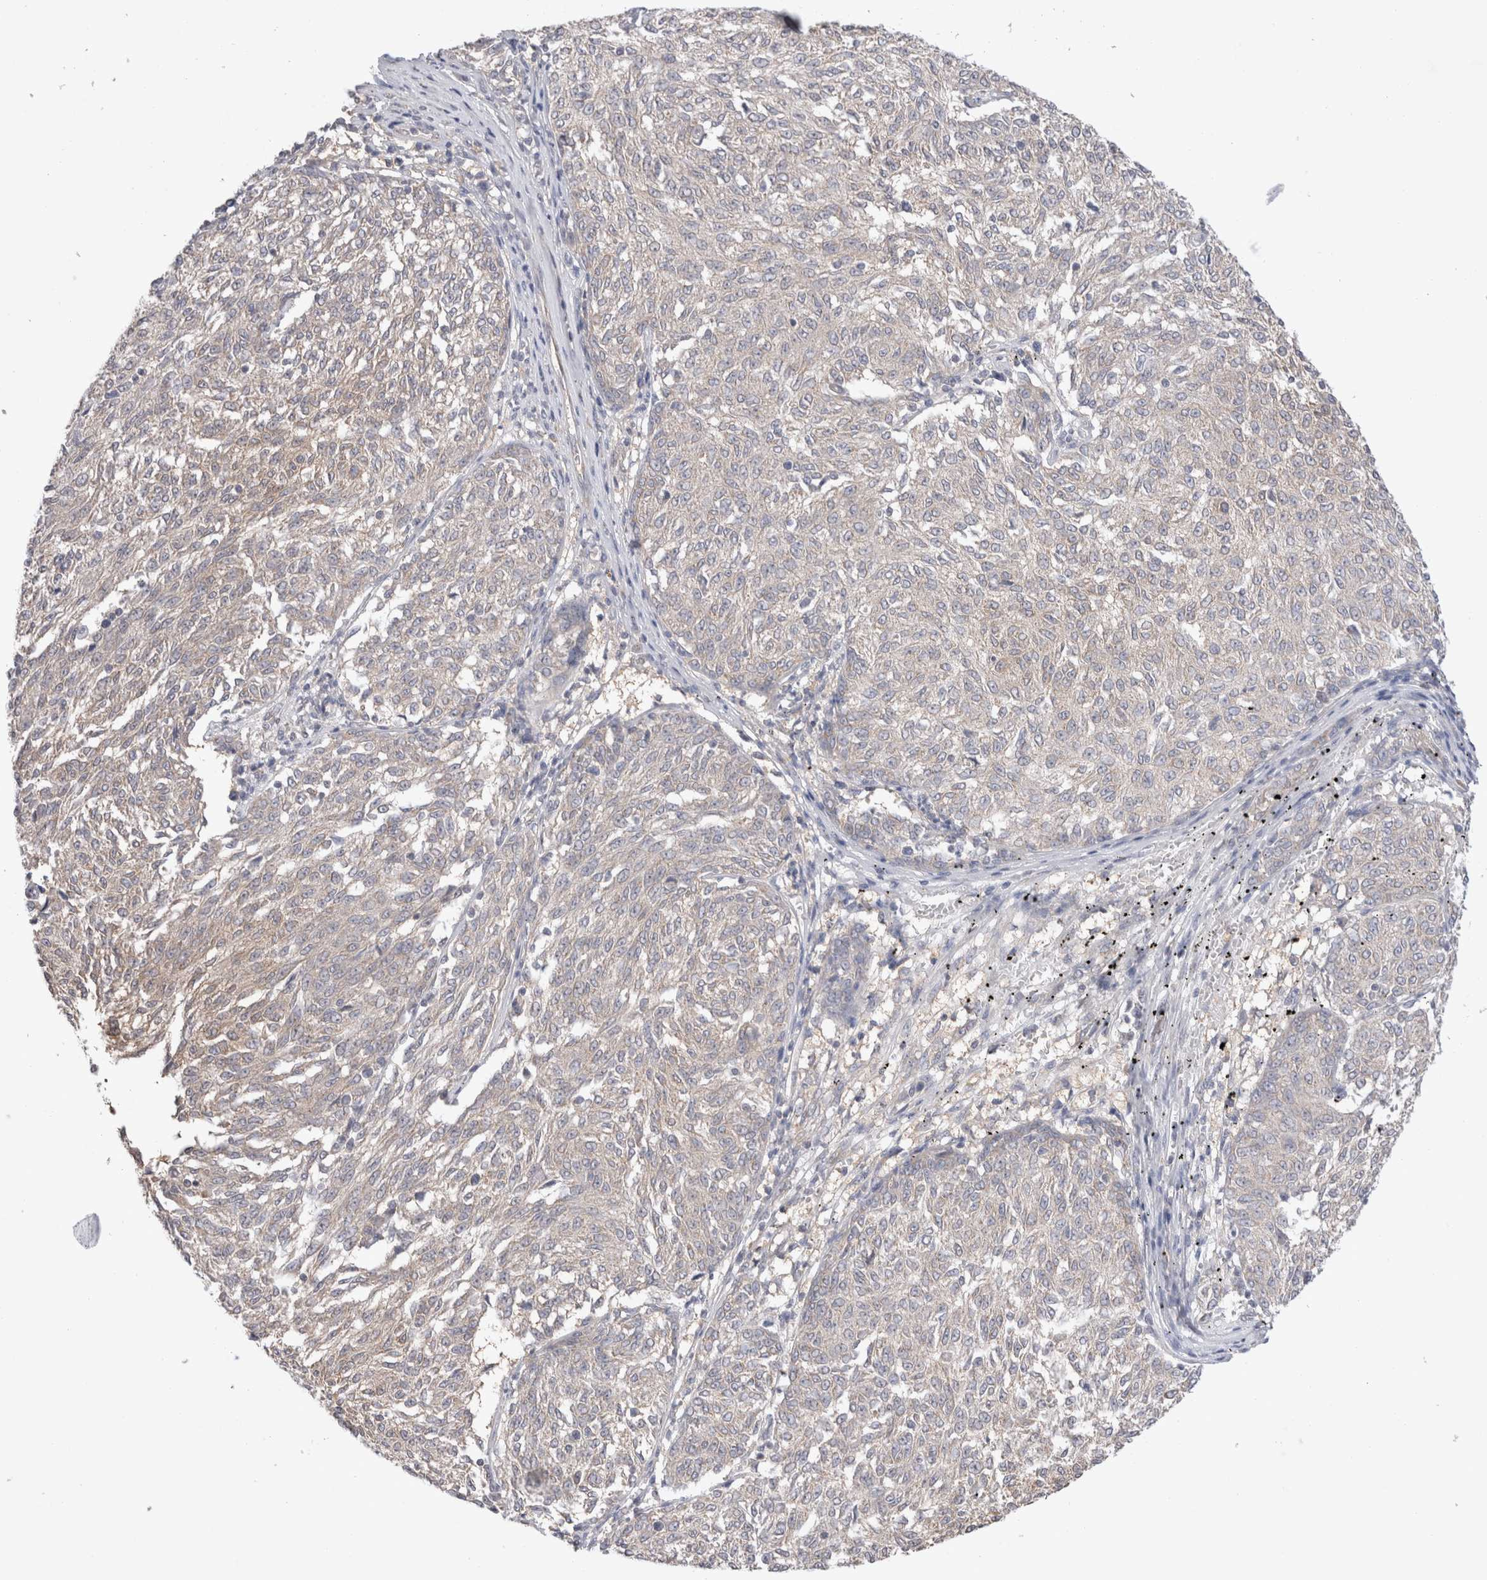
{"staining": {"intensity": "negative", "quantity": "none", "location": "none"}, "tissue": "melanoma", "cell_type": "Tumor cells", "image_type": "cancer", "snomed": [{"axis": "morphology", "description": "Malignant melanoma, NOS"}, {"axis": "topography", "description": "Skin"}], "caption": "This image is of melanoma stained with immunohistochemistry to label a protein in brown with the nuclei are counter-stained blue. There is no expression in tumor cells.", "gene": "IFT74", "patient": {"sex": "female", "age": 72}}